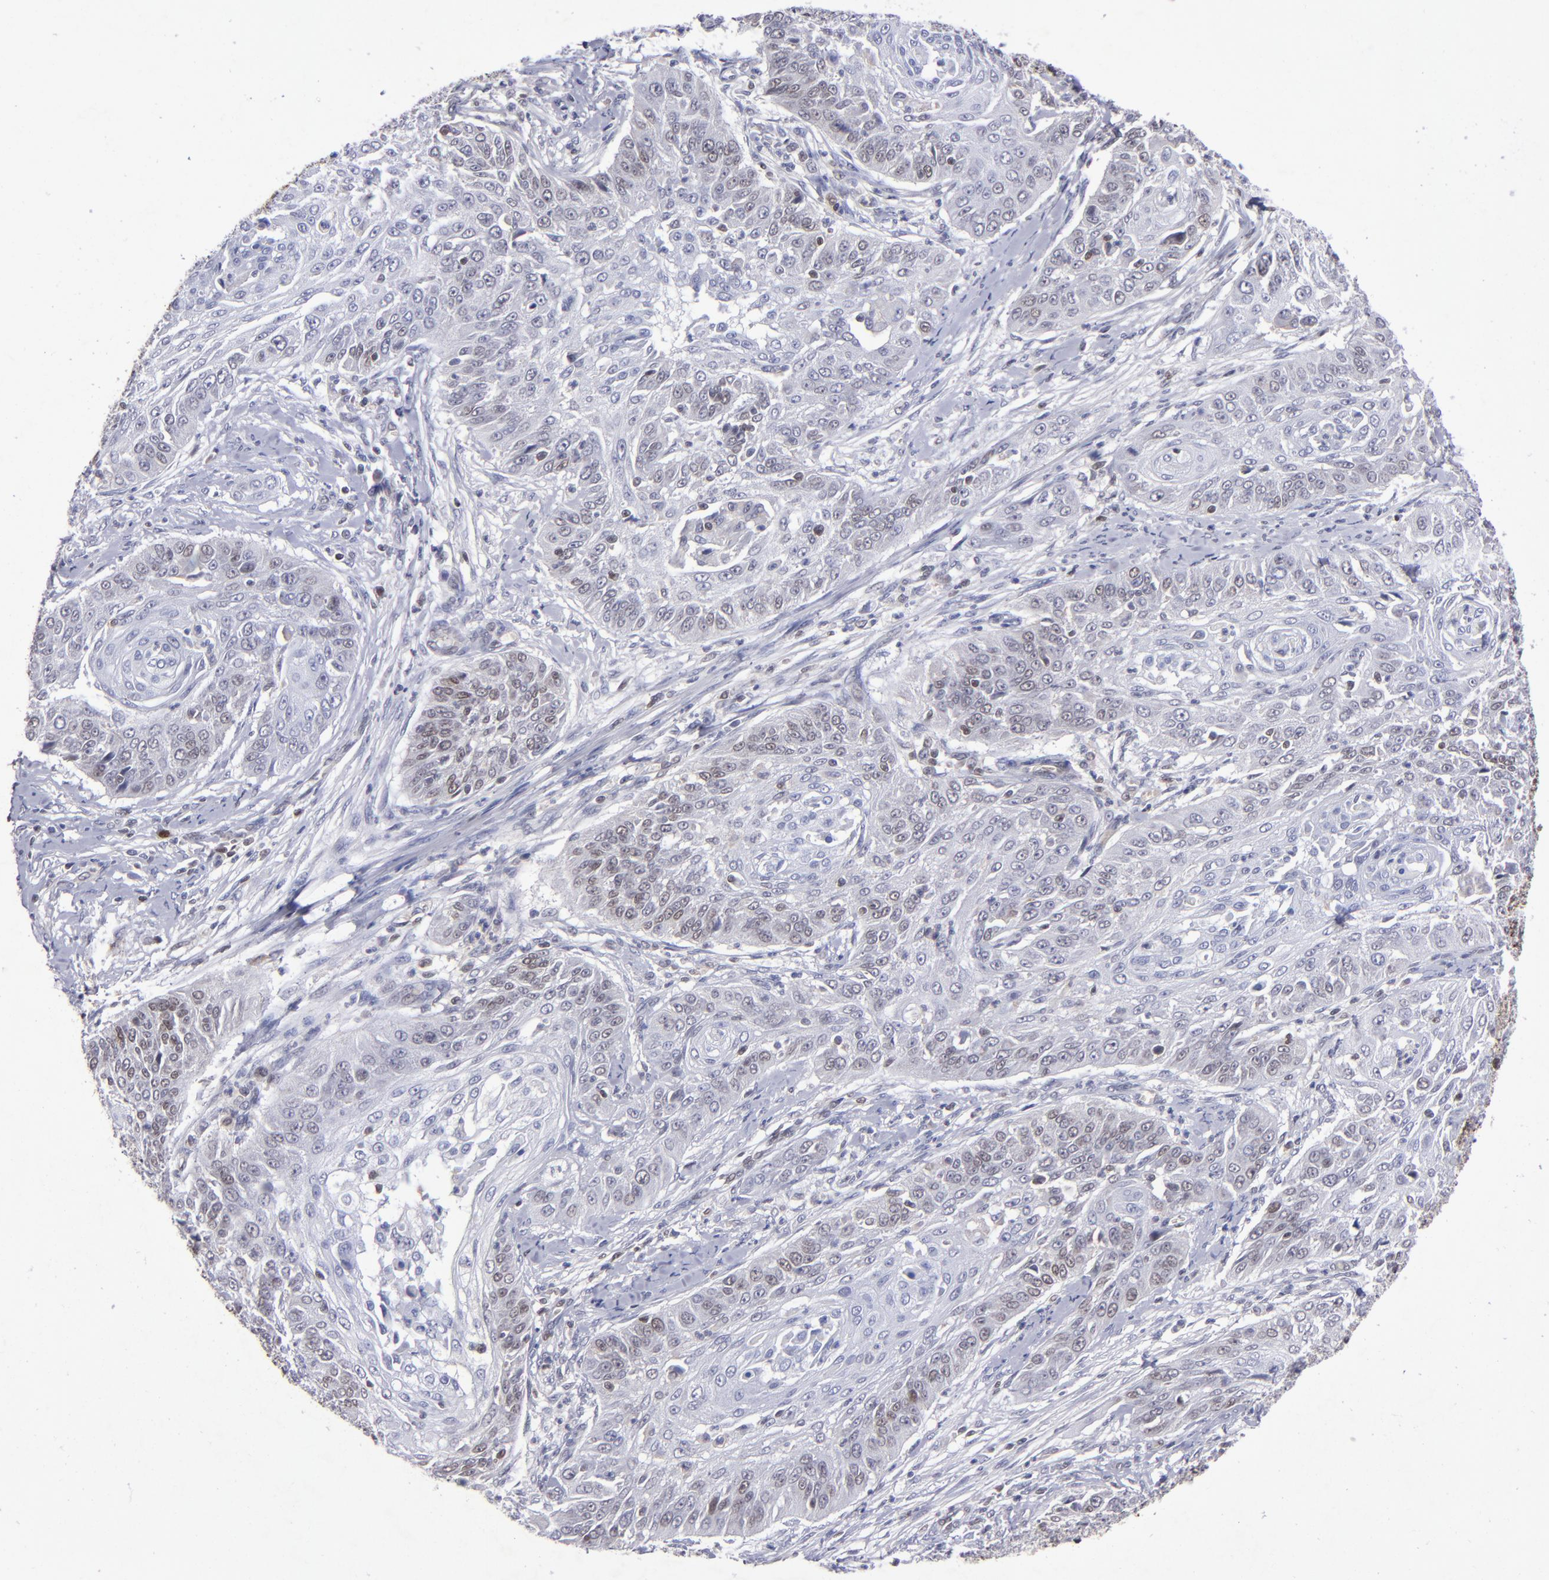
{"staining": {"intensity": "weak", "quantity": "<25%", "location": "nuclear"}, "tissue": "cervical cancer", "cell_type": "Tumor cells", "image_type": "cancer", "snomed": [{"axis": "morphology", "description": "Squamous cell carcinoma, NOS"}, {"axis": "topography", "description": "Cervix"}], "caption": "Immunohistochemistry photomicrograph of neoplastic tissue: cervical cancer stained with DAB (3,3'-diaminobenzidine) reveals no significant protein positivity in tumor cells.", "gene": "MGMT", "patient": {"sex": "female", "age": 64}}